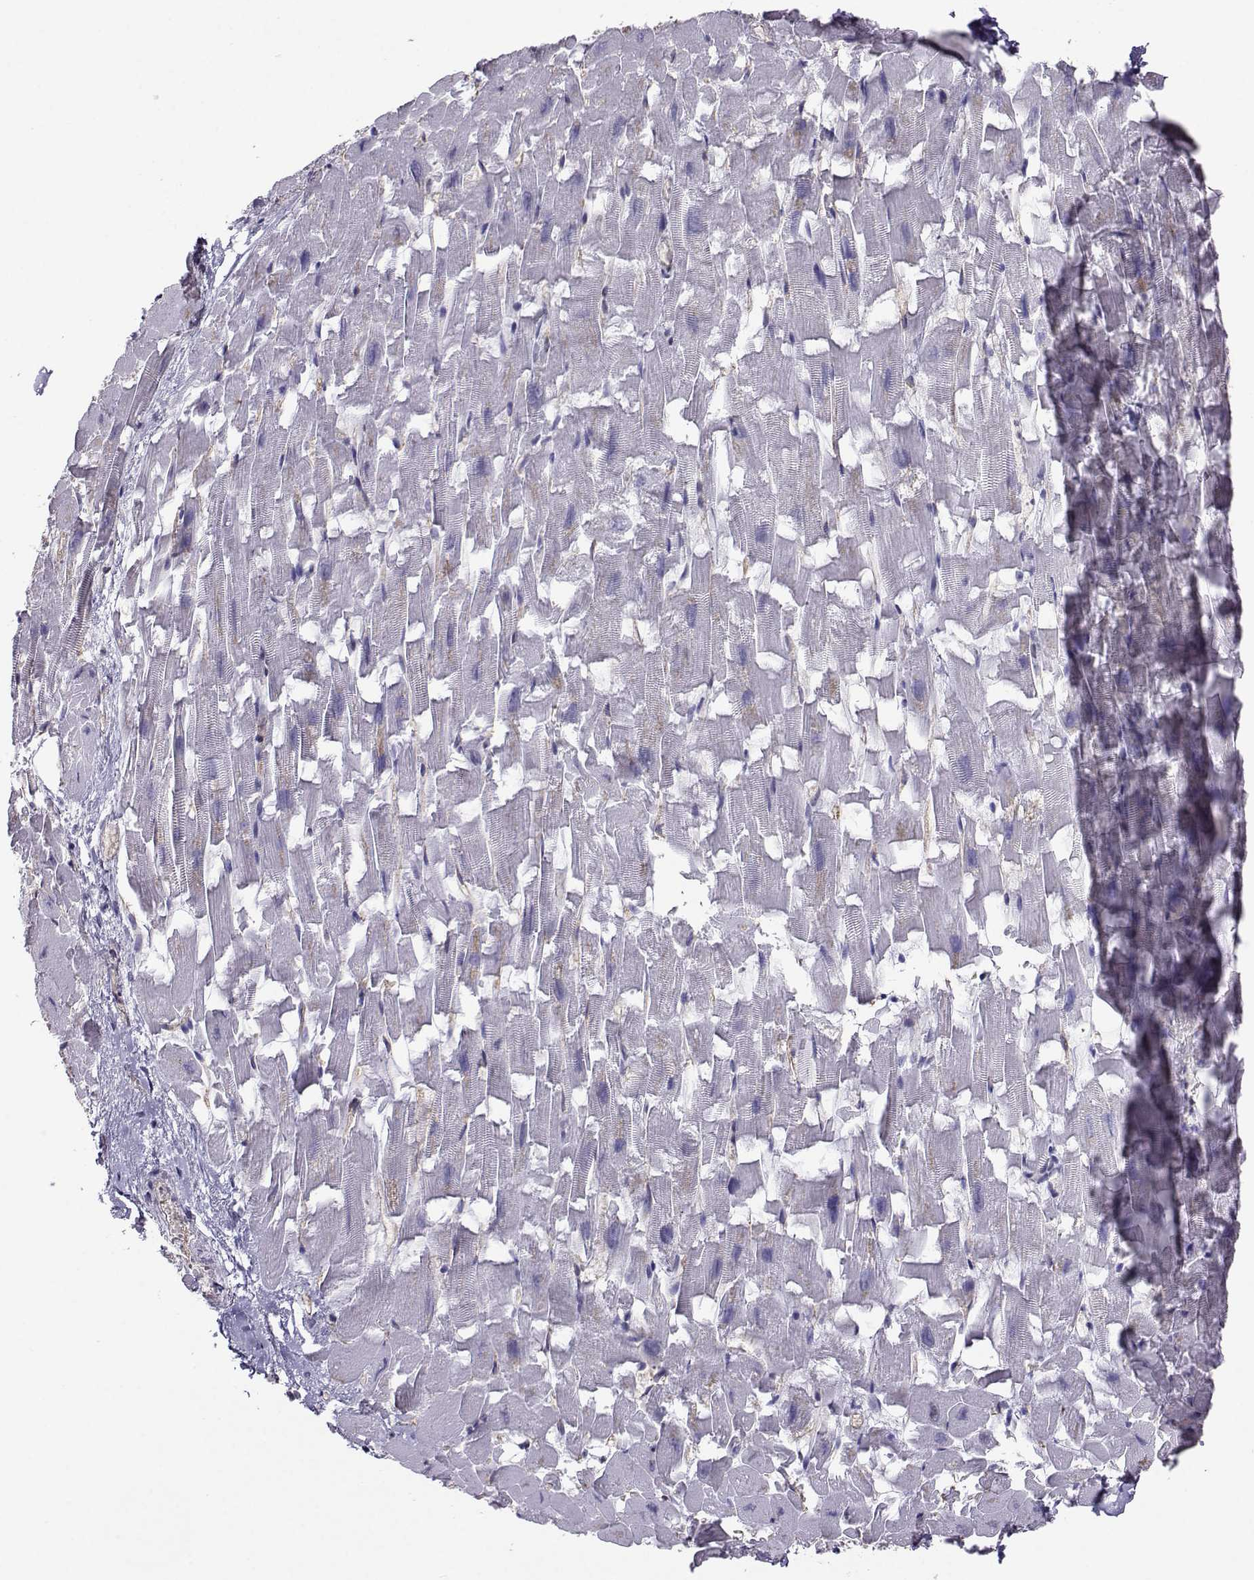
{"staining": {"intensity": "negative", "quantity": "none", "location": "none"}, "tissue": "heart muscle", "cell_type": "Cardiomyocytes", "image_type": "normal", "snomed": [{"axis": "morphology", "description": "Normal tissue, NOS"}, {"axis": "topography", "description": "Heart"}], "caption": "Immunohistochemistry (IHC) image of unremarkable heart muscle stained for a protein (brown), which reveals no expression in cardiomyocytes. The staining is performed using DAB brown chromogen with nuclei counter-stained in using hematoxylin.", "gene": "CLUL1", "patient": {"sex": "female", "age": 64}}